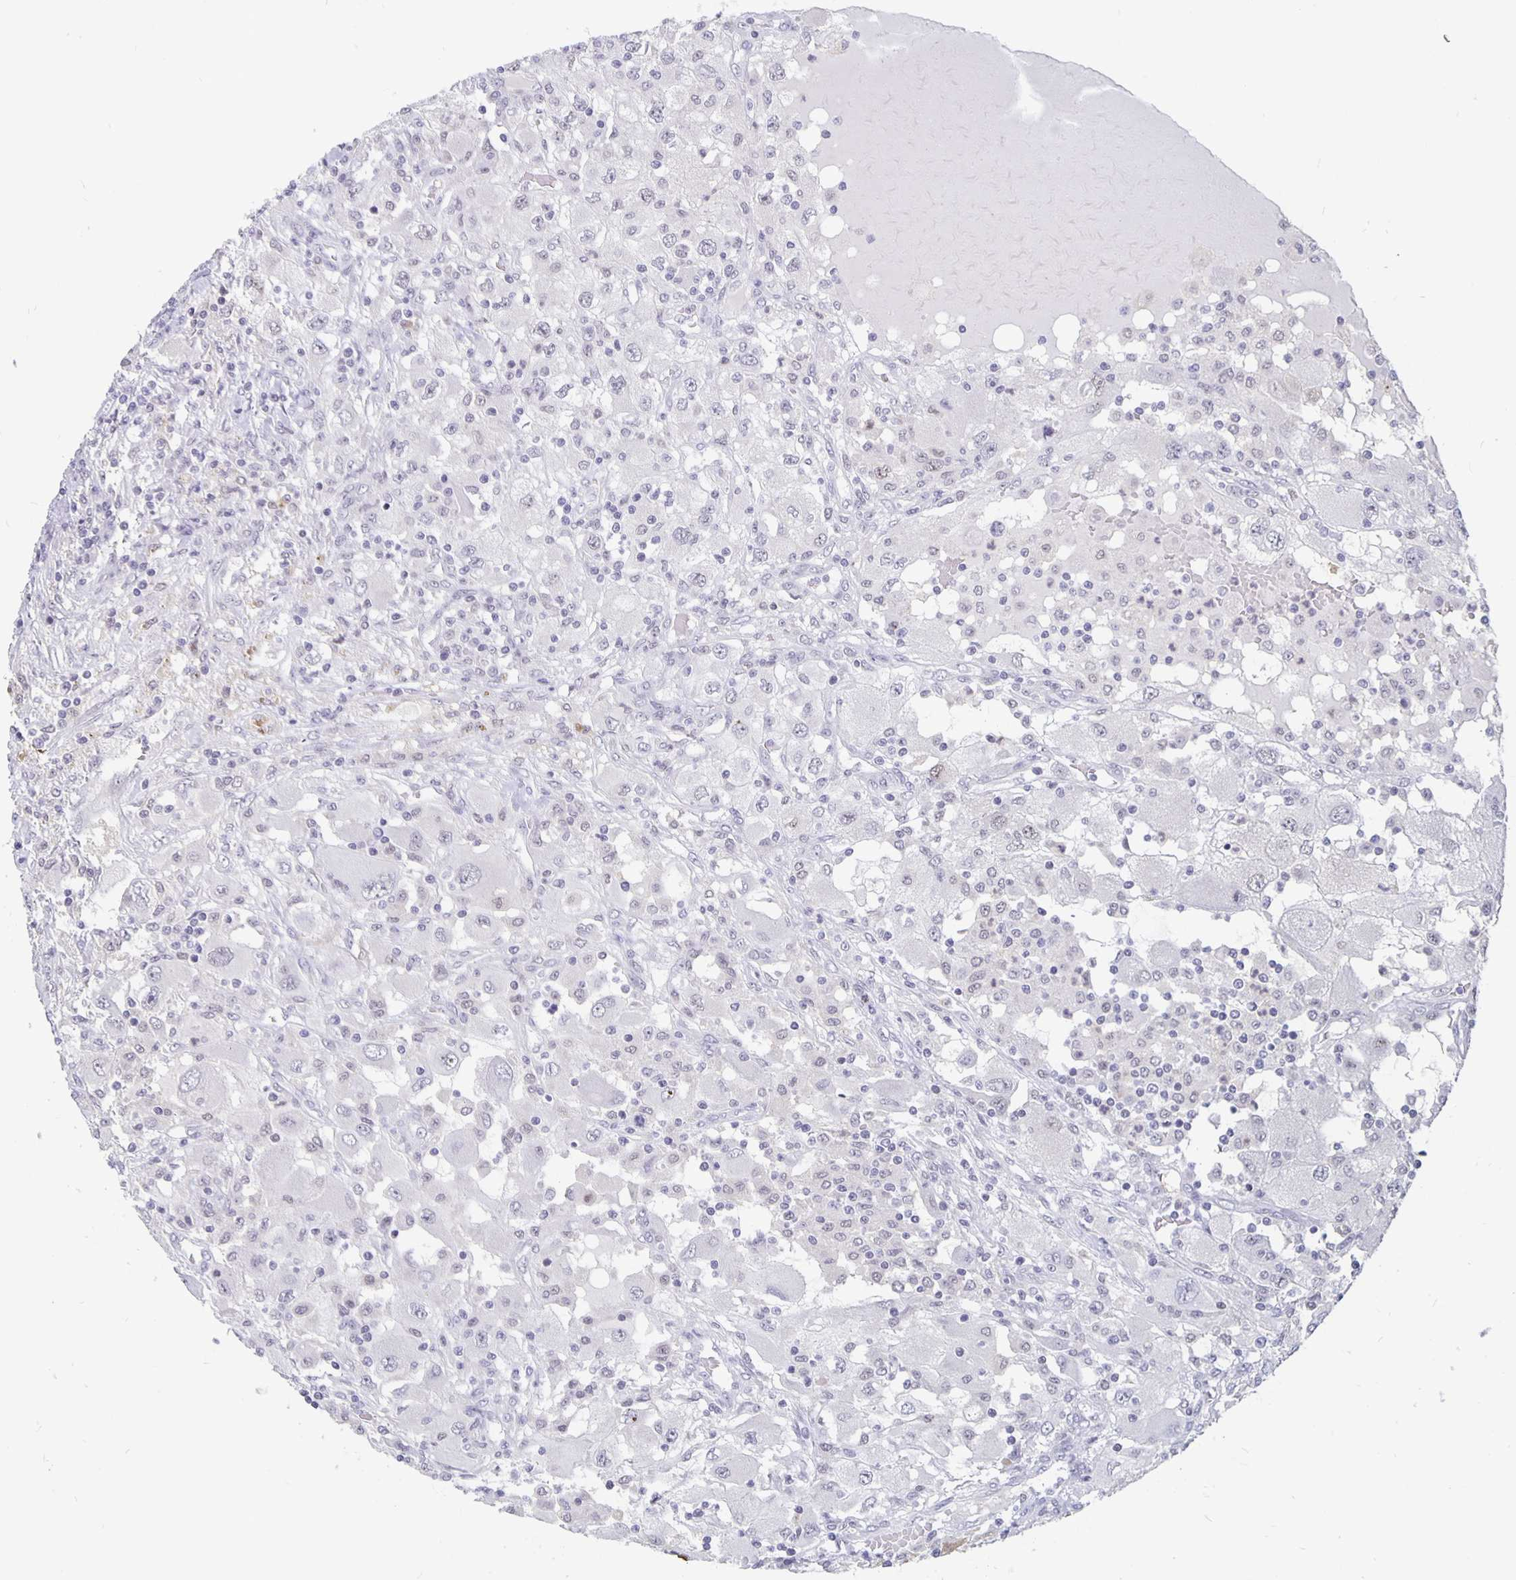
{"staining": {"intensity": "negative", "quantity": "none", "location": "none"}, "tissue": "renal cancer", "cell_type": "Tumor cells", "image_type": "cancer", "snomed": [{"axis": "morphology", "description": "Adenocarcinoma, NOS"}, {"axis": "topography", "description": "Kidney"}], "caption": "Immunohistochemistry (IHC) photomicrograph of human adenocarcinoma (renal) stained for a protein (brown), which demonstrates no positivity in tumor cells.", "gene": "ZNF691", "patient": {"sex": "female", "age": 67}}